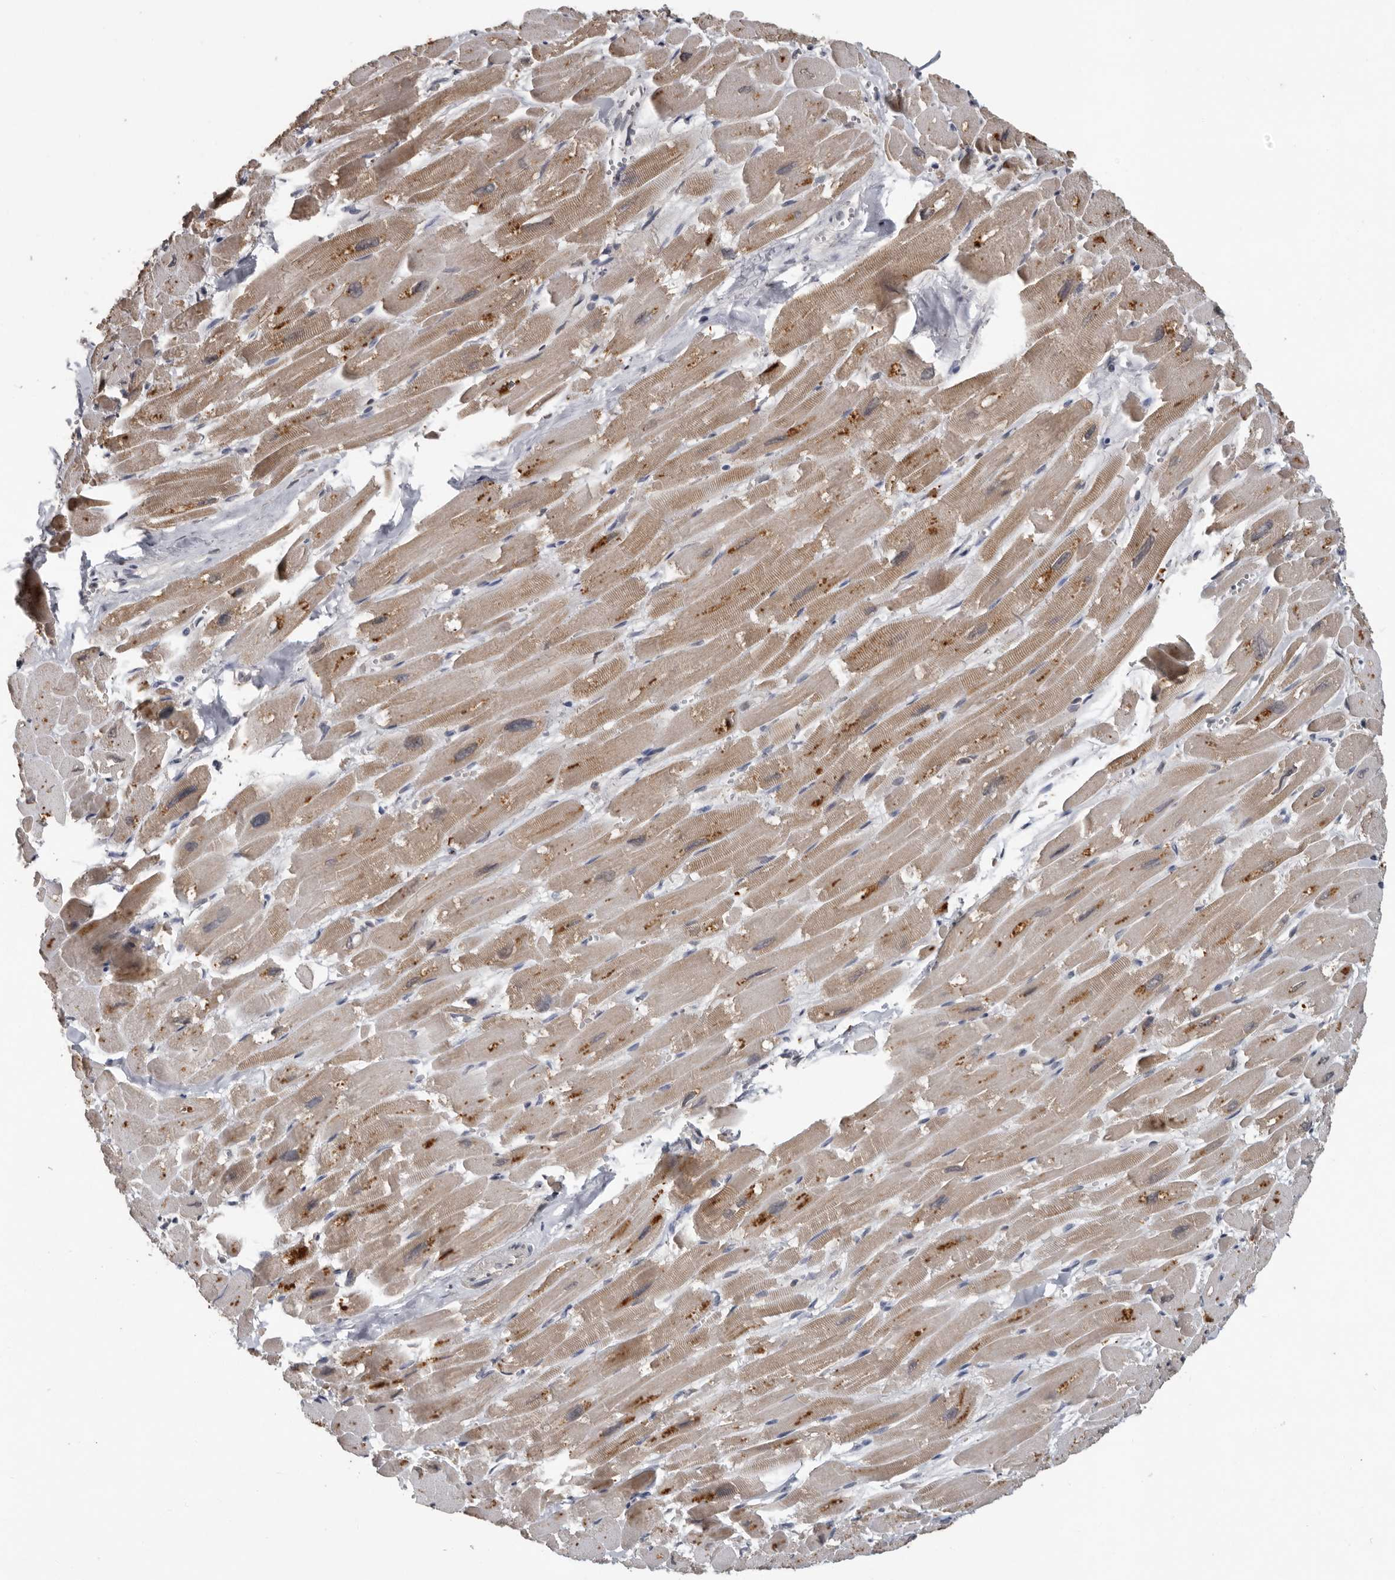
{"staining": {"intensity": "moderate", "quantity": ">75%", "location": "cytoplasmic/membranous"}, "tissue": "heart muscle", "cell_type": "Cardiomyocytes", "image_type": "normal", "snomed": [{"axis": "morphology", "description": "Normal tissue, NOS"}, {"axis": "topography", "description": "Heart"}], "caption": "A photomicrograph showing moderate cytoplasmic/membranous positivity in about >75% of cardiomyocytes in normal heart muscle, as visualized by brown immunohistochemical staining.", "gene": "MTF1", "patient": {"sex": "male", "age": 54}}